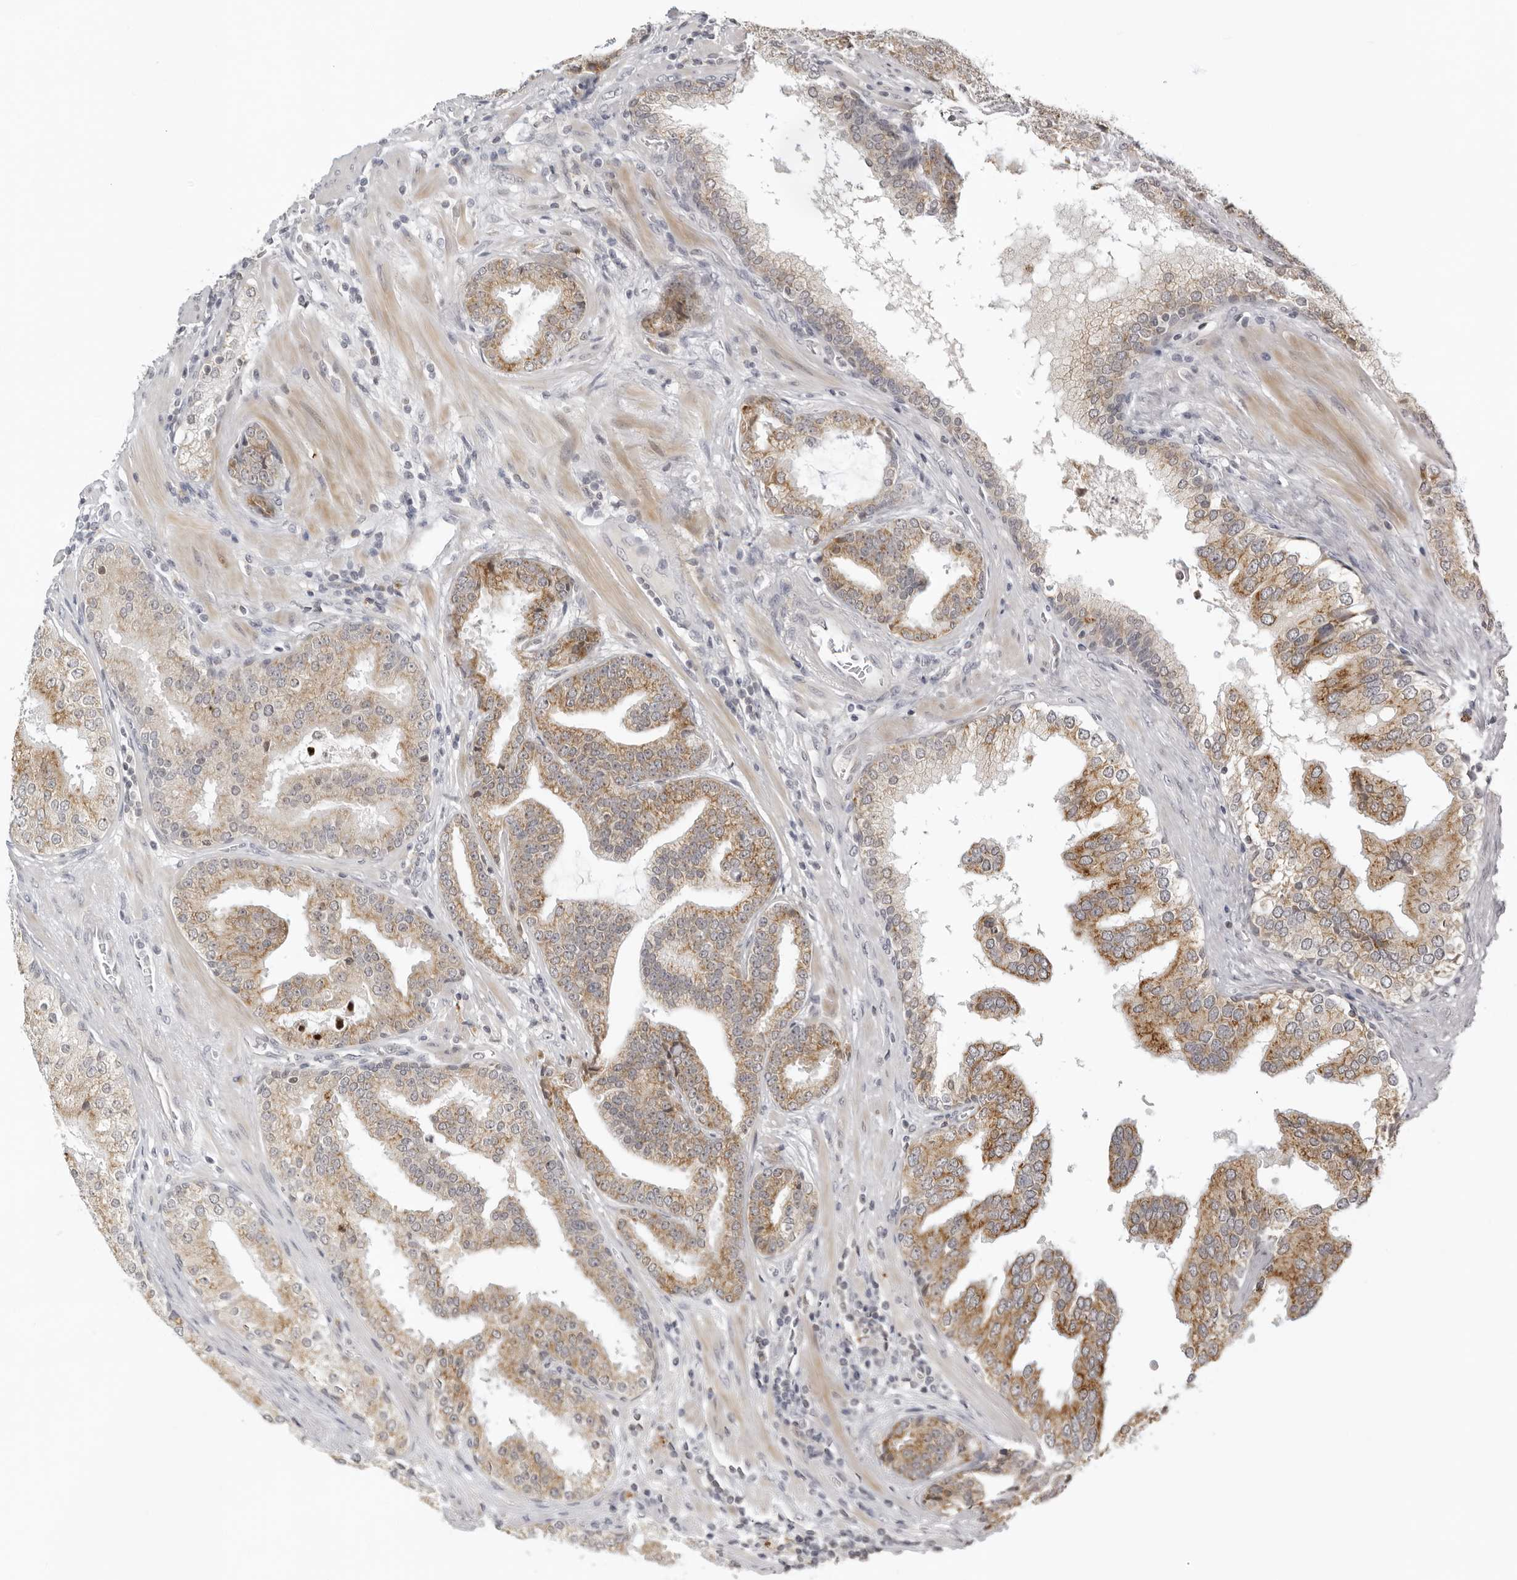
{"staining": {"intensity": "moderate", "quantity": ">75%", "location": "cytoplasmic/membranous"}, "tissue": "prostate cancer", "cell_type": "Tumor cells", "image_type": "cancer", "snomed": [{"axis": "morphology", "description": "Adenocarcinoma, Low grade"}, {"axis": "topography", "description": "Prostate"}], "caption": "High-magnification brightfield microscopy of prostate low-grade adenocarcinoma stained with DAB (3,3'-diaminobenzidine) (brown) and counterstained with hematoxylin (blue). tumor cells exhibit moderate cytoplasmic/membranous positivity is seen in about>75% of cells.", "gene": "ACP6", "patient": {"sex": "male", "age": 67}}